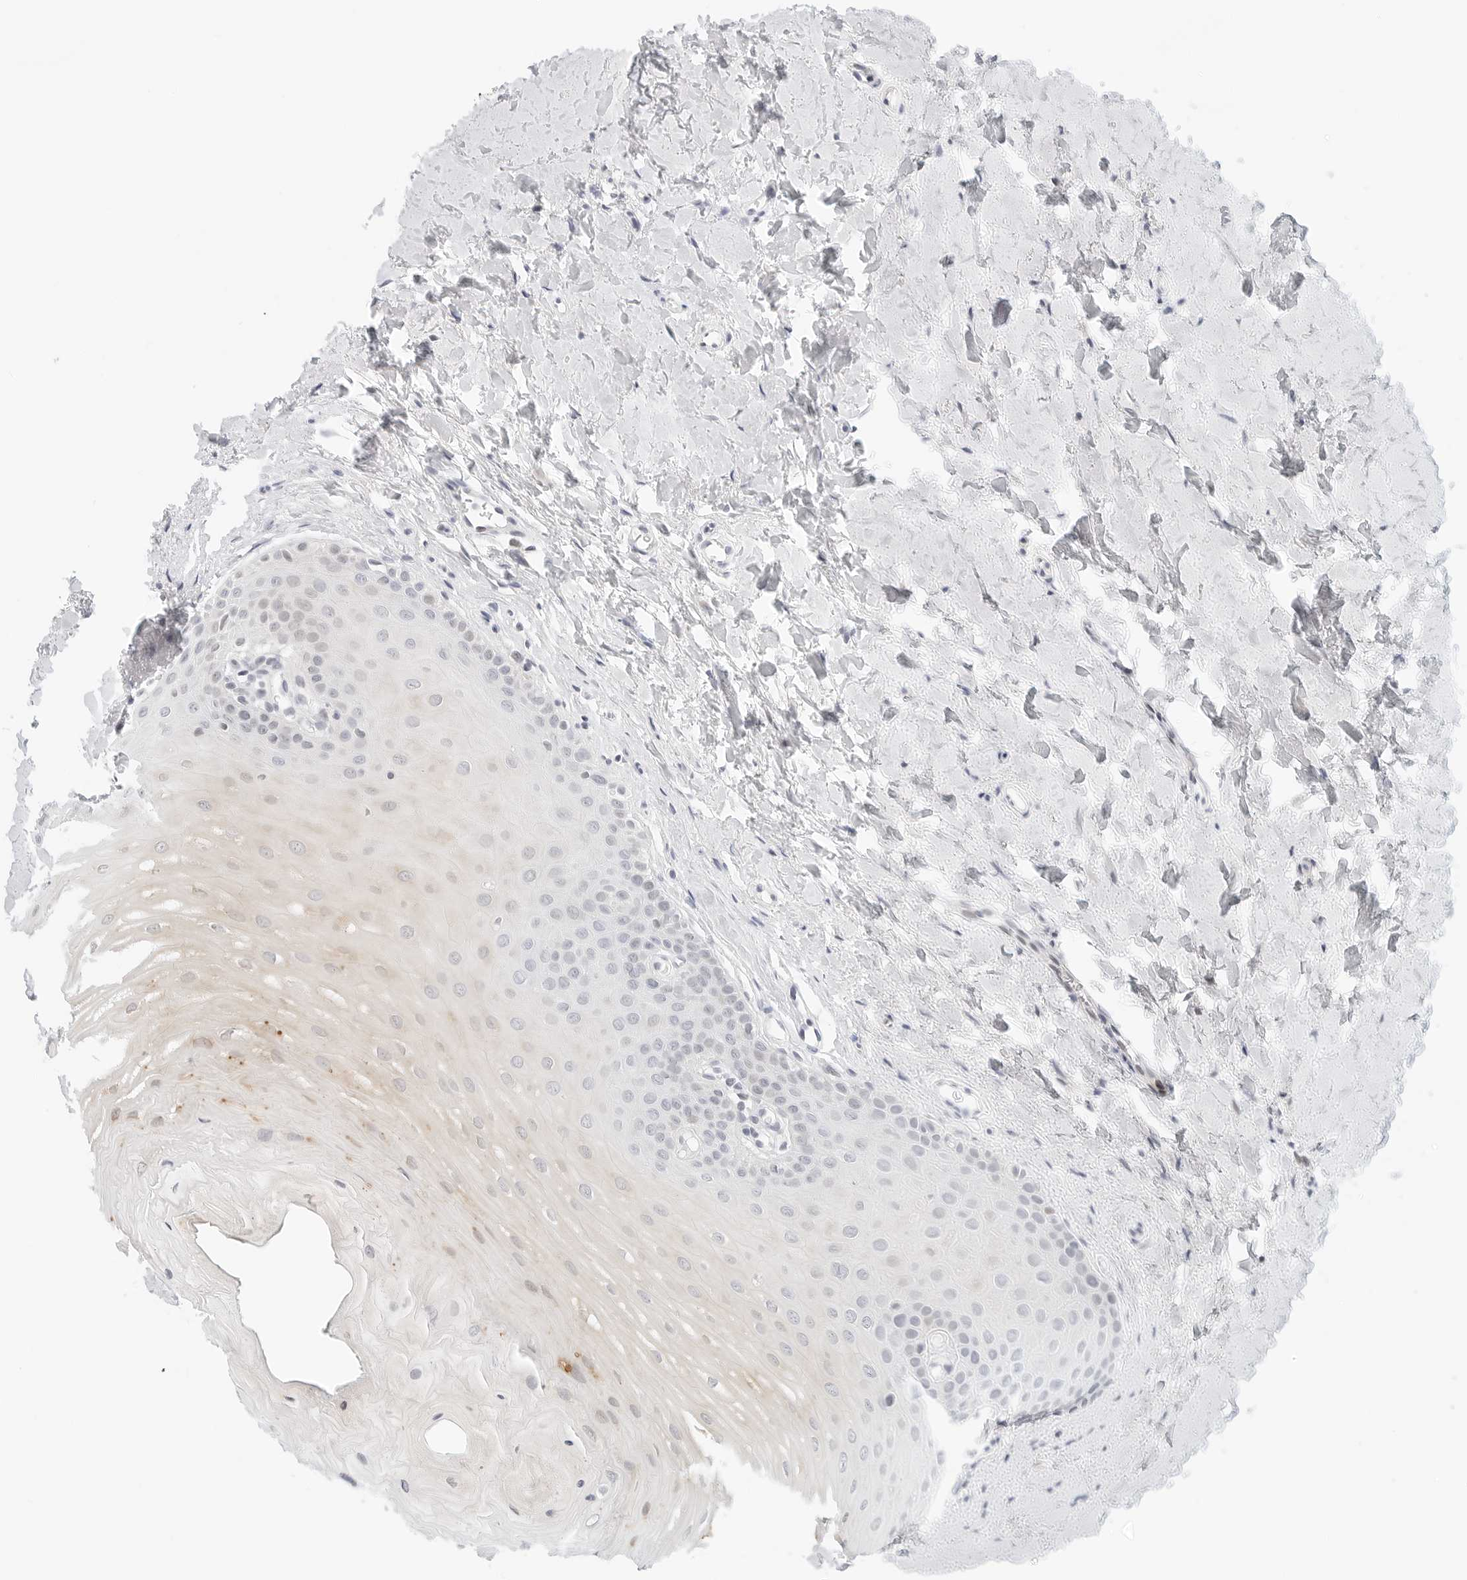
{"staining": {"intensity": "weak", "quantity": "<25%", "location": "cytoplasmic/membranous"}, "tissue": "oral mucosa", "cell_type": "Squamous epithelial cells", "image_type": "normal", "snomed": [{"axis": "morphology", "description": "Normal tissue, NOS"}, {"axis": "topography", "description": "Oral tissue"}], "caption": "An immunohistochemistry (IHC) image of normal oral mucosa is shown. There is no staining in squamous epithelial cells of oral mucosa. (Brightfield microscopy of DAB immunohistochemistry at high magnification).", "gene": "PARP10", "patient": {"sex": "female", "age": 39}}